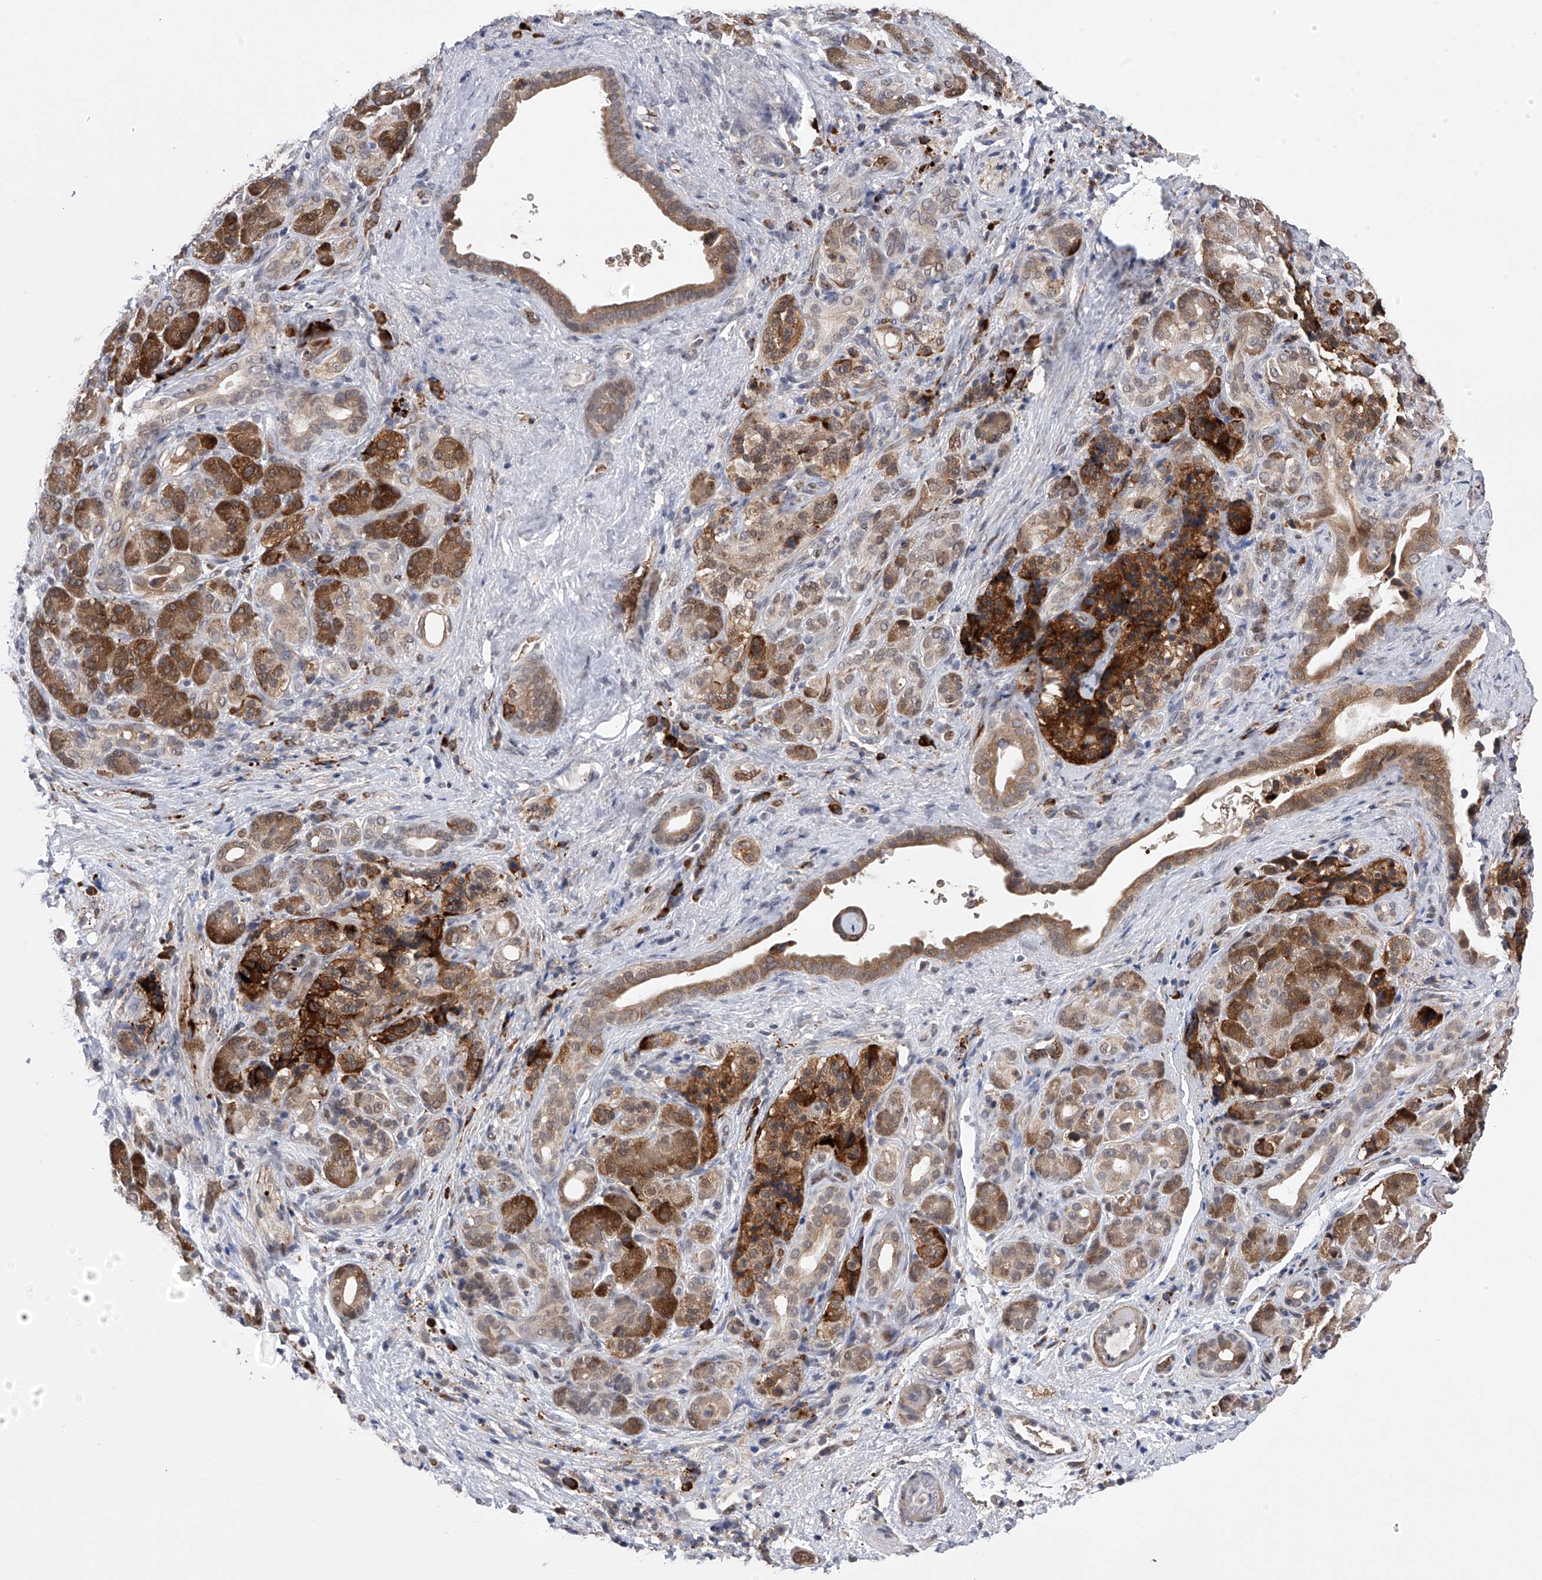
{"staining": {"intensity": "moderate", "quantity": ">75%", "location": "cytoplasmic/membranous"}, "tissue": "pancreatic cancer", "cell_type": "Tumor cells", "image_type": "cancer", "snomed": [{"axis": "morphology", "description": "Adenocarcinoma, NOS"}, {"axis": "topography", "description": "Pancreas"}], "caption": "Tumor cells display medium levels of moderate cytoplasmic/membranous staining in approximately >75% of cells in human pancreatic adenocarcinoma. (brown staining indicates protein expression, while blue staining denotes nuclei).", "gene": "SPOCK1", "patient": {"sex": "male", "age": 78}}